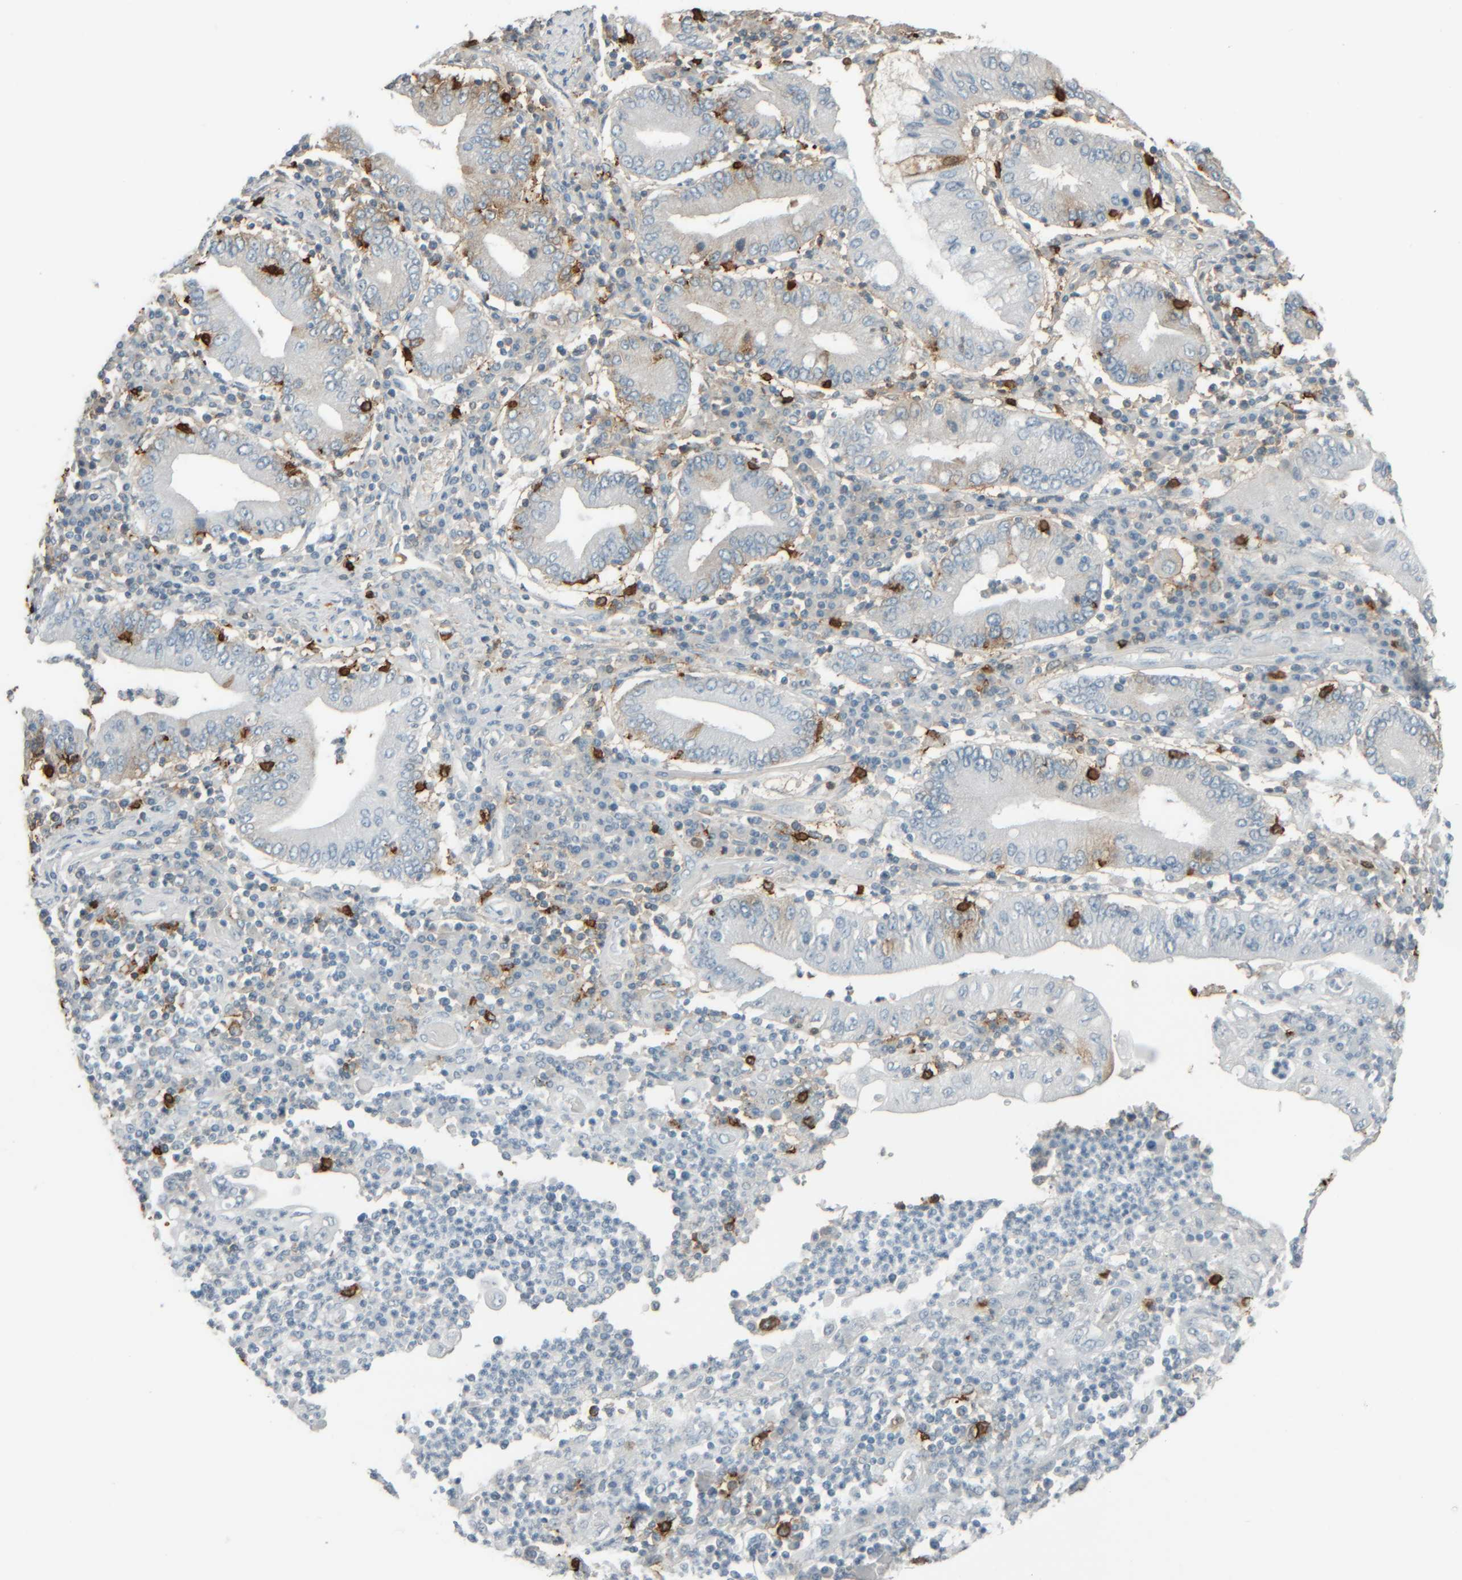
{"staining": {"intensity": "weak", "quantity": "<25%", "location": "cytoplasmic/membranous"}, "tissue": "stomach cancer", "cell_type": "Tumor cells", "image_type": "cancer", "snomed": [{"axis": "morphology", "description": "Normal tissue, NOS"}, {"axis": "morphology", "description": "Adenocarcinoma, NOS"}, {"axis": "topography", "description": "Esophagus"}, {"axis": "topography", "description": "Stomach, upper"}, {"axis": "topography", "description": "Peripheral nerve tissue"}], "caption": "An image of human stomach cancer is negative for staining in tumor cells. The staining is performed using DAB (3,3'-diaminobenzidine) brown chromogen with nuclei counter-stained in using hematoxylin.", "gene": "TPSAB1", "patient": {"sex": "male", "age": 62}}